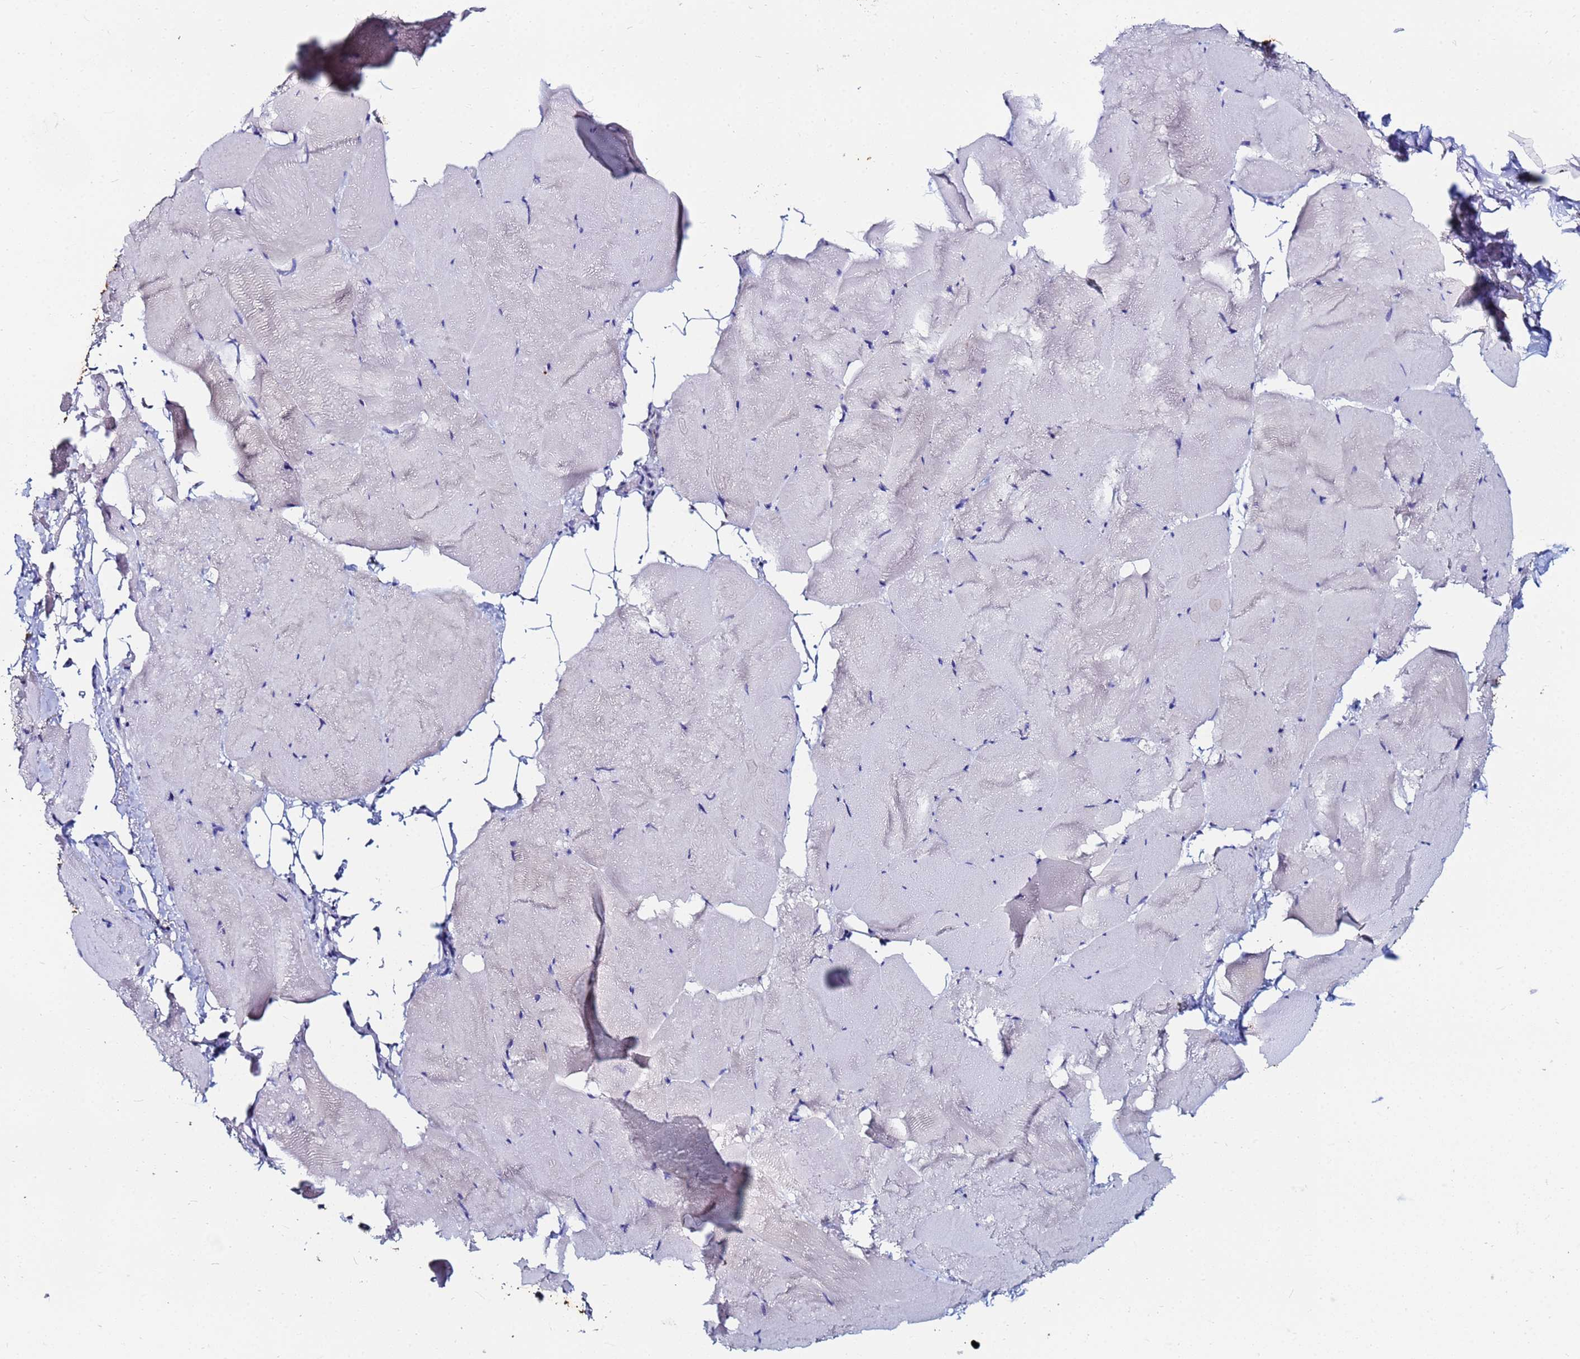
{"staining": {"intensity": "negative", "quantity": "none", "location": "none"}, "tissue": "skeletal muscle", "cell_type": "Myocytes", "image_type": "normal", "snomed": [{"axis": "morphology", "description": "Normal tissue, NOS"}, {"axis": "topography", "description": "Skeletal muscle"}], "caption": "Normal skeletal muscle was stained to show a protein in brown. There is no significant staining in myocytes. (DAB immunohistochemistry (IHC) with hematoxylin counter stain).", "gene": "BASP1", "patient": {"sex": "female", "age": 64}}